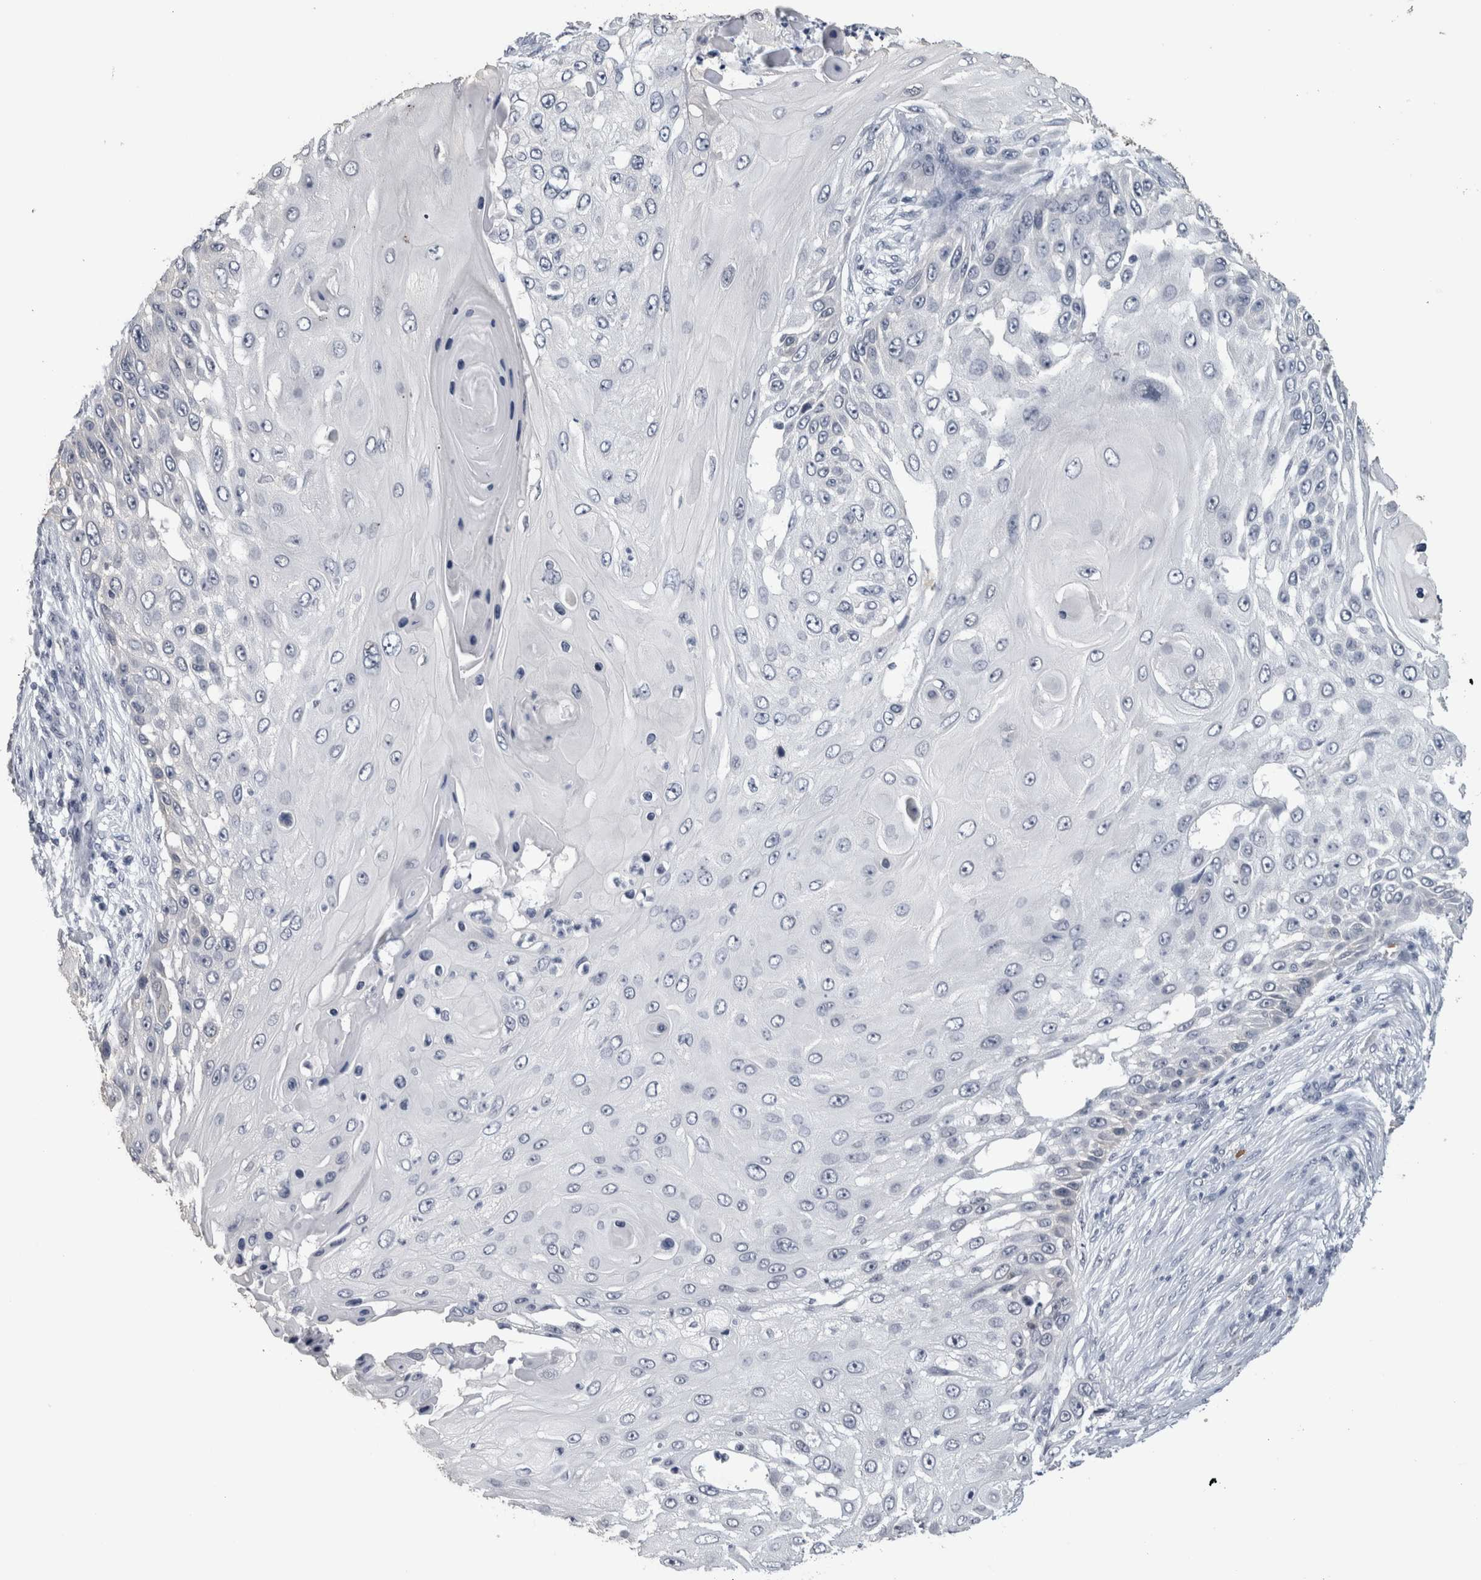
{"staining": {"intensity": "negative", "quantity": "none", "location": "none"}, "tissue": "skin cancer", "cell_type": "Tumor cells", "image_type": "cancer", "snomed": [{"axis": "morphology", "description": "Squamous cell carcinoma, NOS"}, {"axis": "topography", "description": "Skin"}], "caption": "Tumor cells are negative for brown protein staining in skin squamous cell carcinoma.", "gene": "PEBP4", "patient": {"sex": "female", "age": 44}}